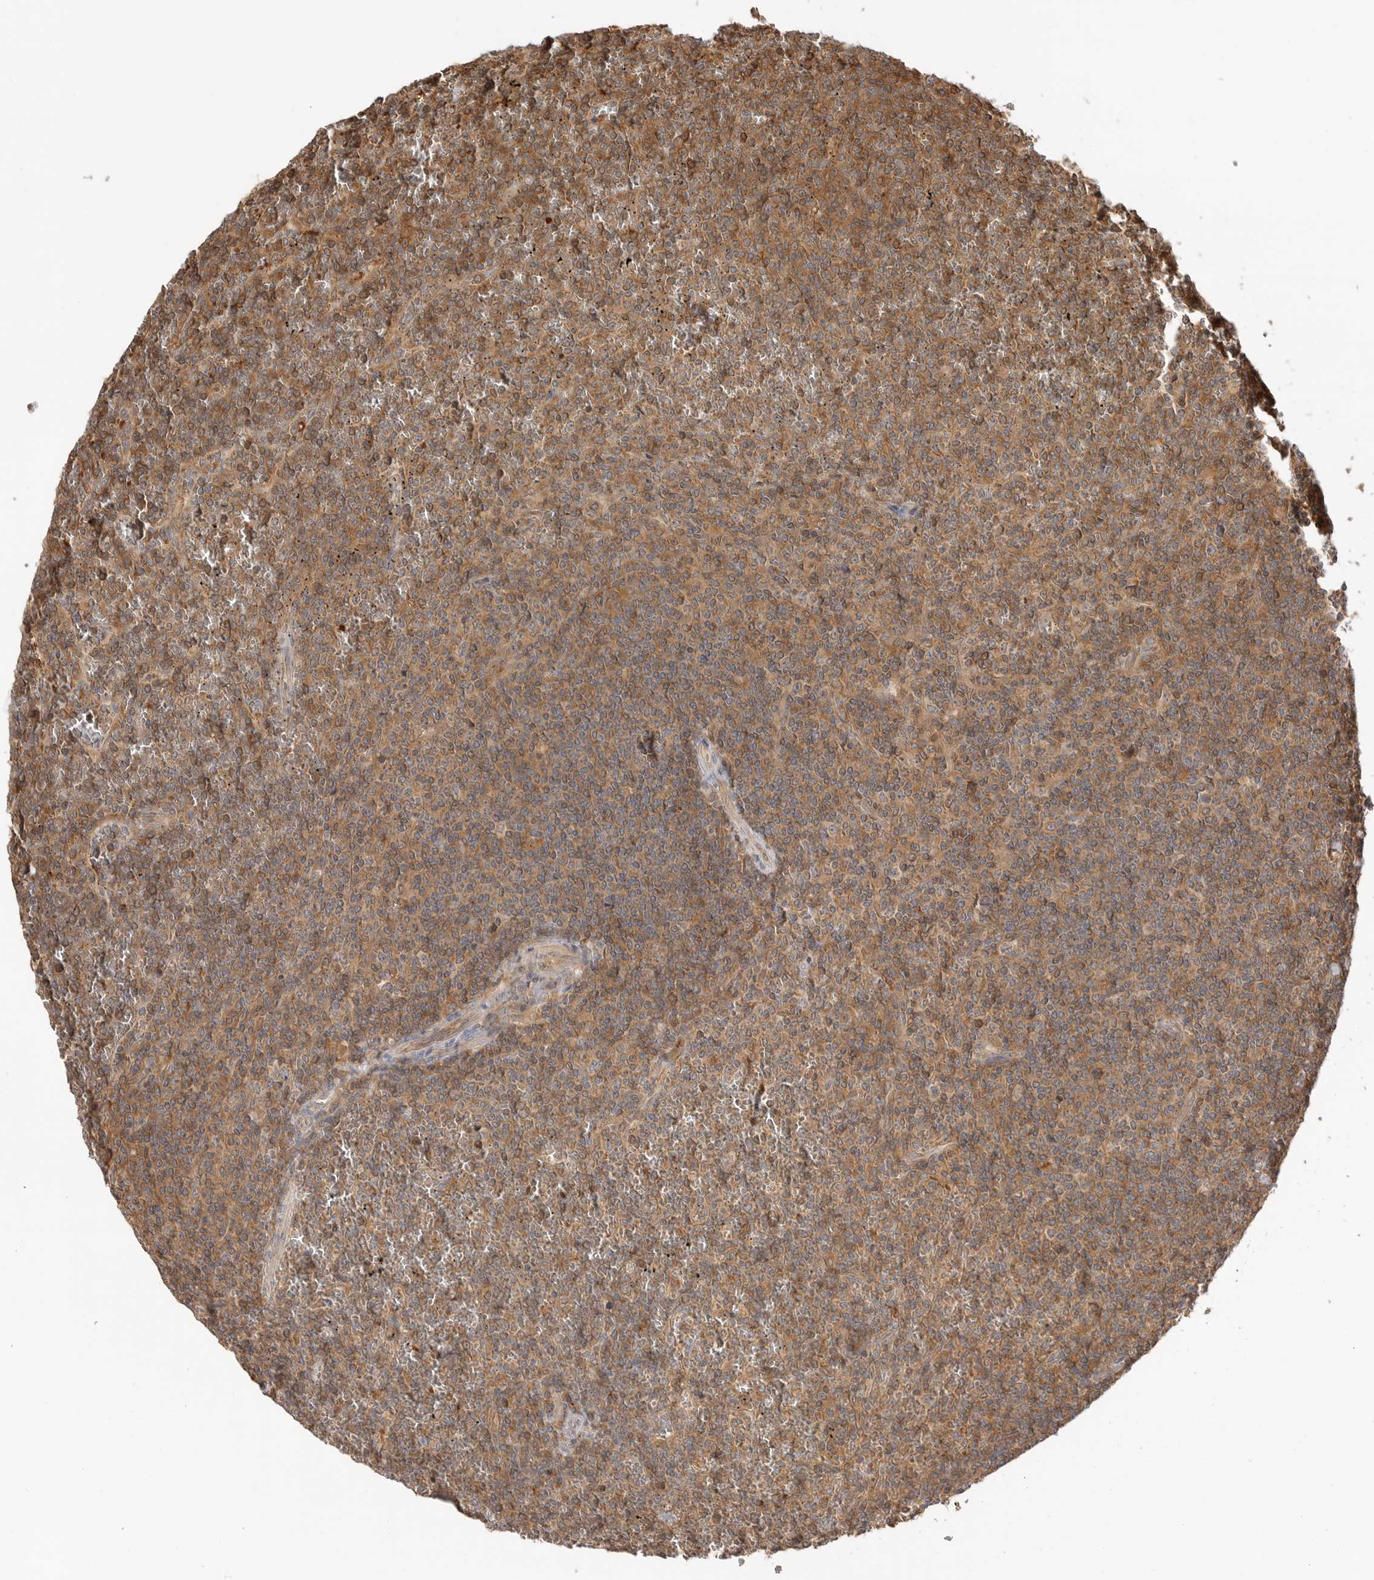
{"staining": {"intensity": "weak", "quantity": ">75%", "location": "cytoplasmic/membranous"}, "tissue": "lymphoma", "cell_type": "Tumor cells", "image_type": "cancer", "snomed": [{"axis": "morphology", "description": "Malignant lymphoma, non-Hodgkin's type, Low grade"}, {"axis": "topography", "description": "Spleen"}], "caption": "A brown stain shows weak cytoplasmic/membranous staining of a protein in human lymphoma tumor cells. Using DAB (3,3'-diaminobenzidine) (brown) and hematoxylin (blue) stains, captured at high magnification using brightfield microscopy.", "gene": "CLDN12", "patient": {"sex": "female", "age": 19}}